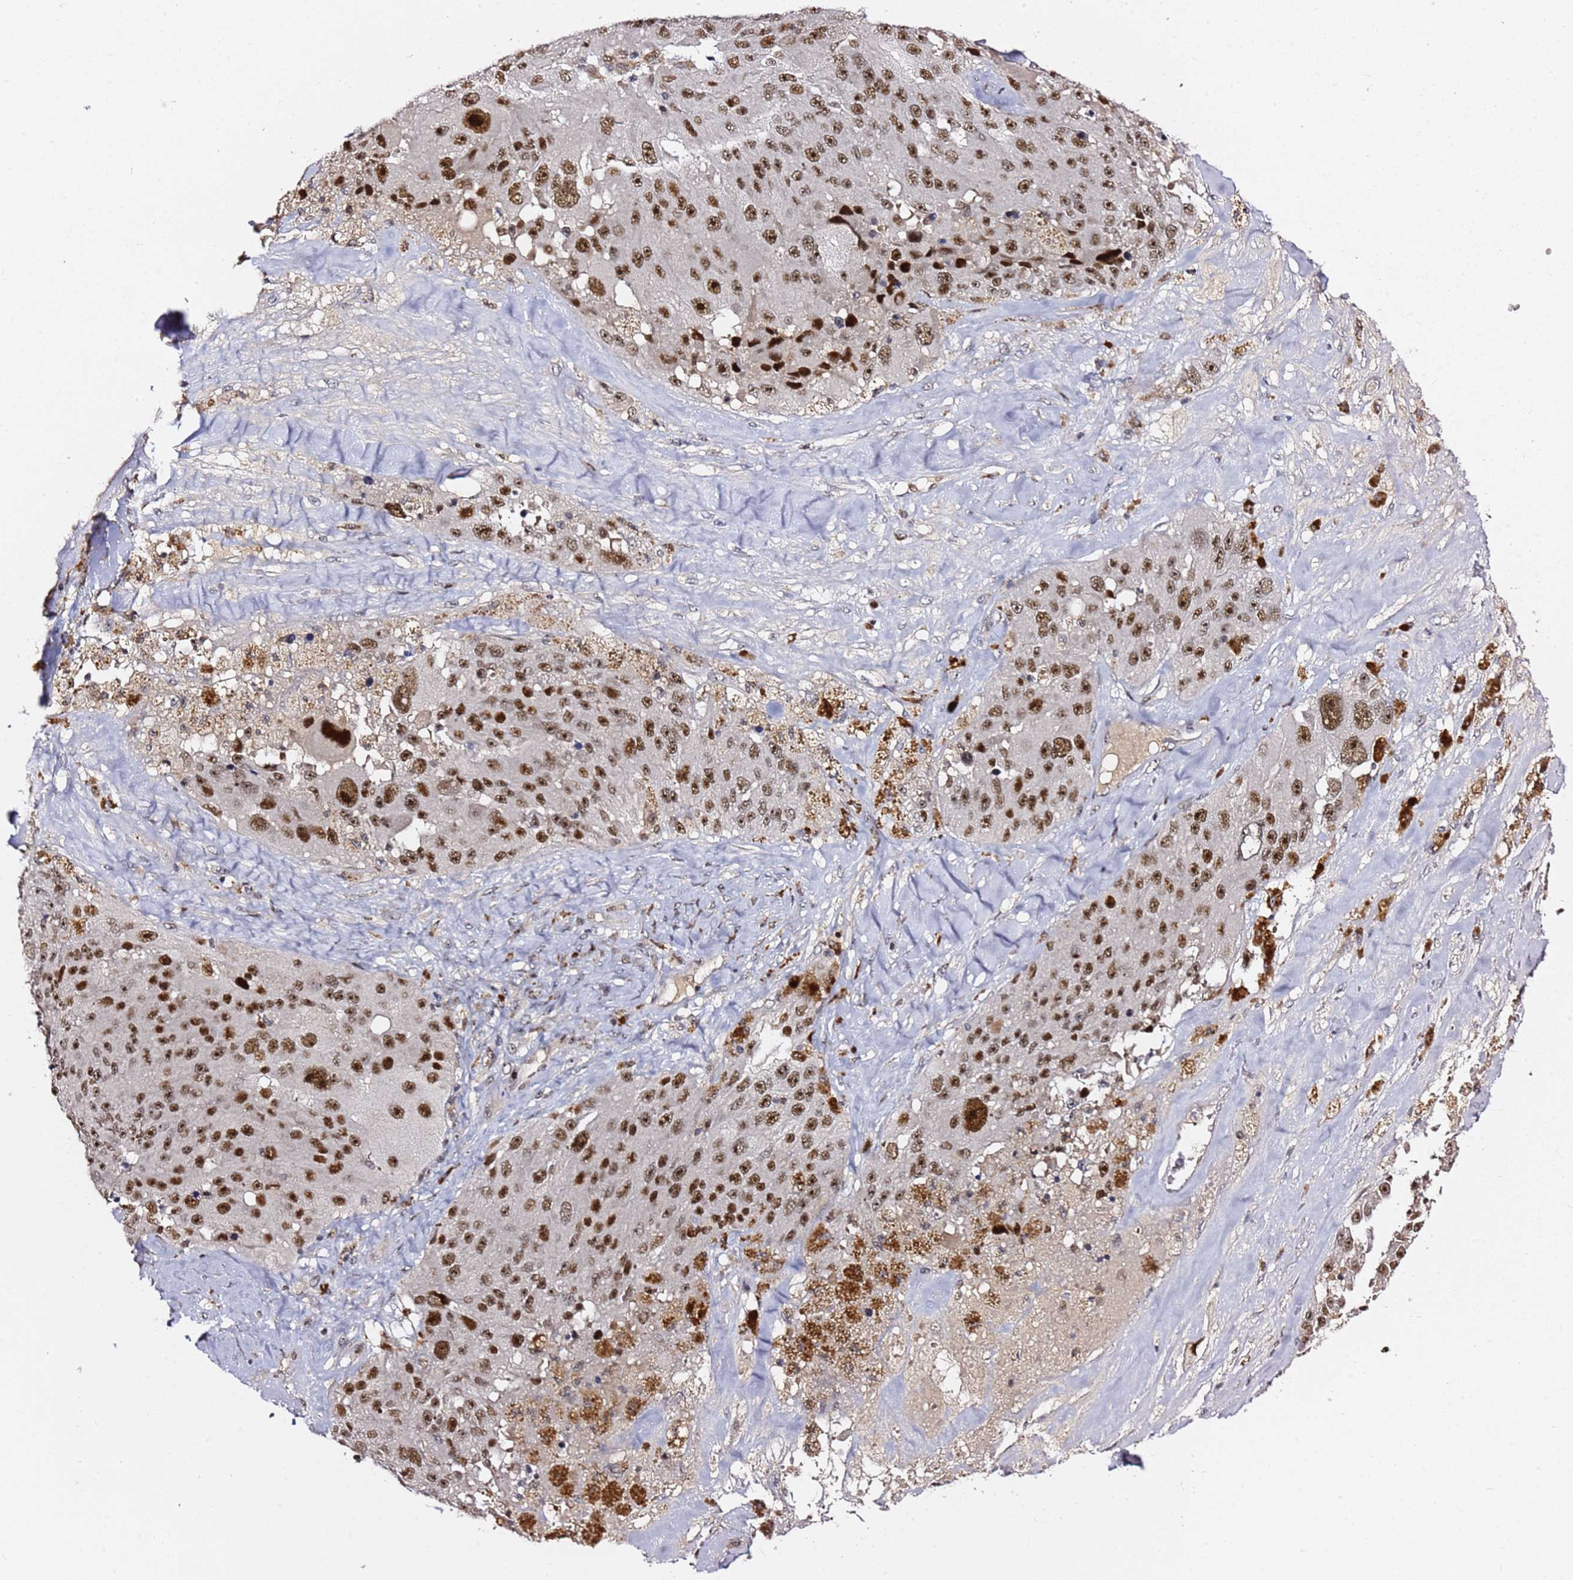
{"staining": {"intensity": "strong", "quantity": ">75%", "location": "nuclear"}, "tissue": "melanoma", "cell_type": "Tumor cells", "image_type": "cancer", "snomed": [{"axis": "morphology", "description": "Malignant melanoma, Metastatic site"}, {"axis": "topography", "description": "Lymph node"}], "caption": "Protein staining of malignant melanoma (metastatic site) tissue demonstrates strong nuclear expression in approximately >75% of tumor cells. (DAB (3,3'-diaminobenzidine) = brown stain, brightfield microscopy at high magnification).", "gene": "FCF1", "patient": {"sex": "male", "age": 62}}